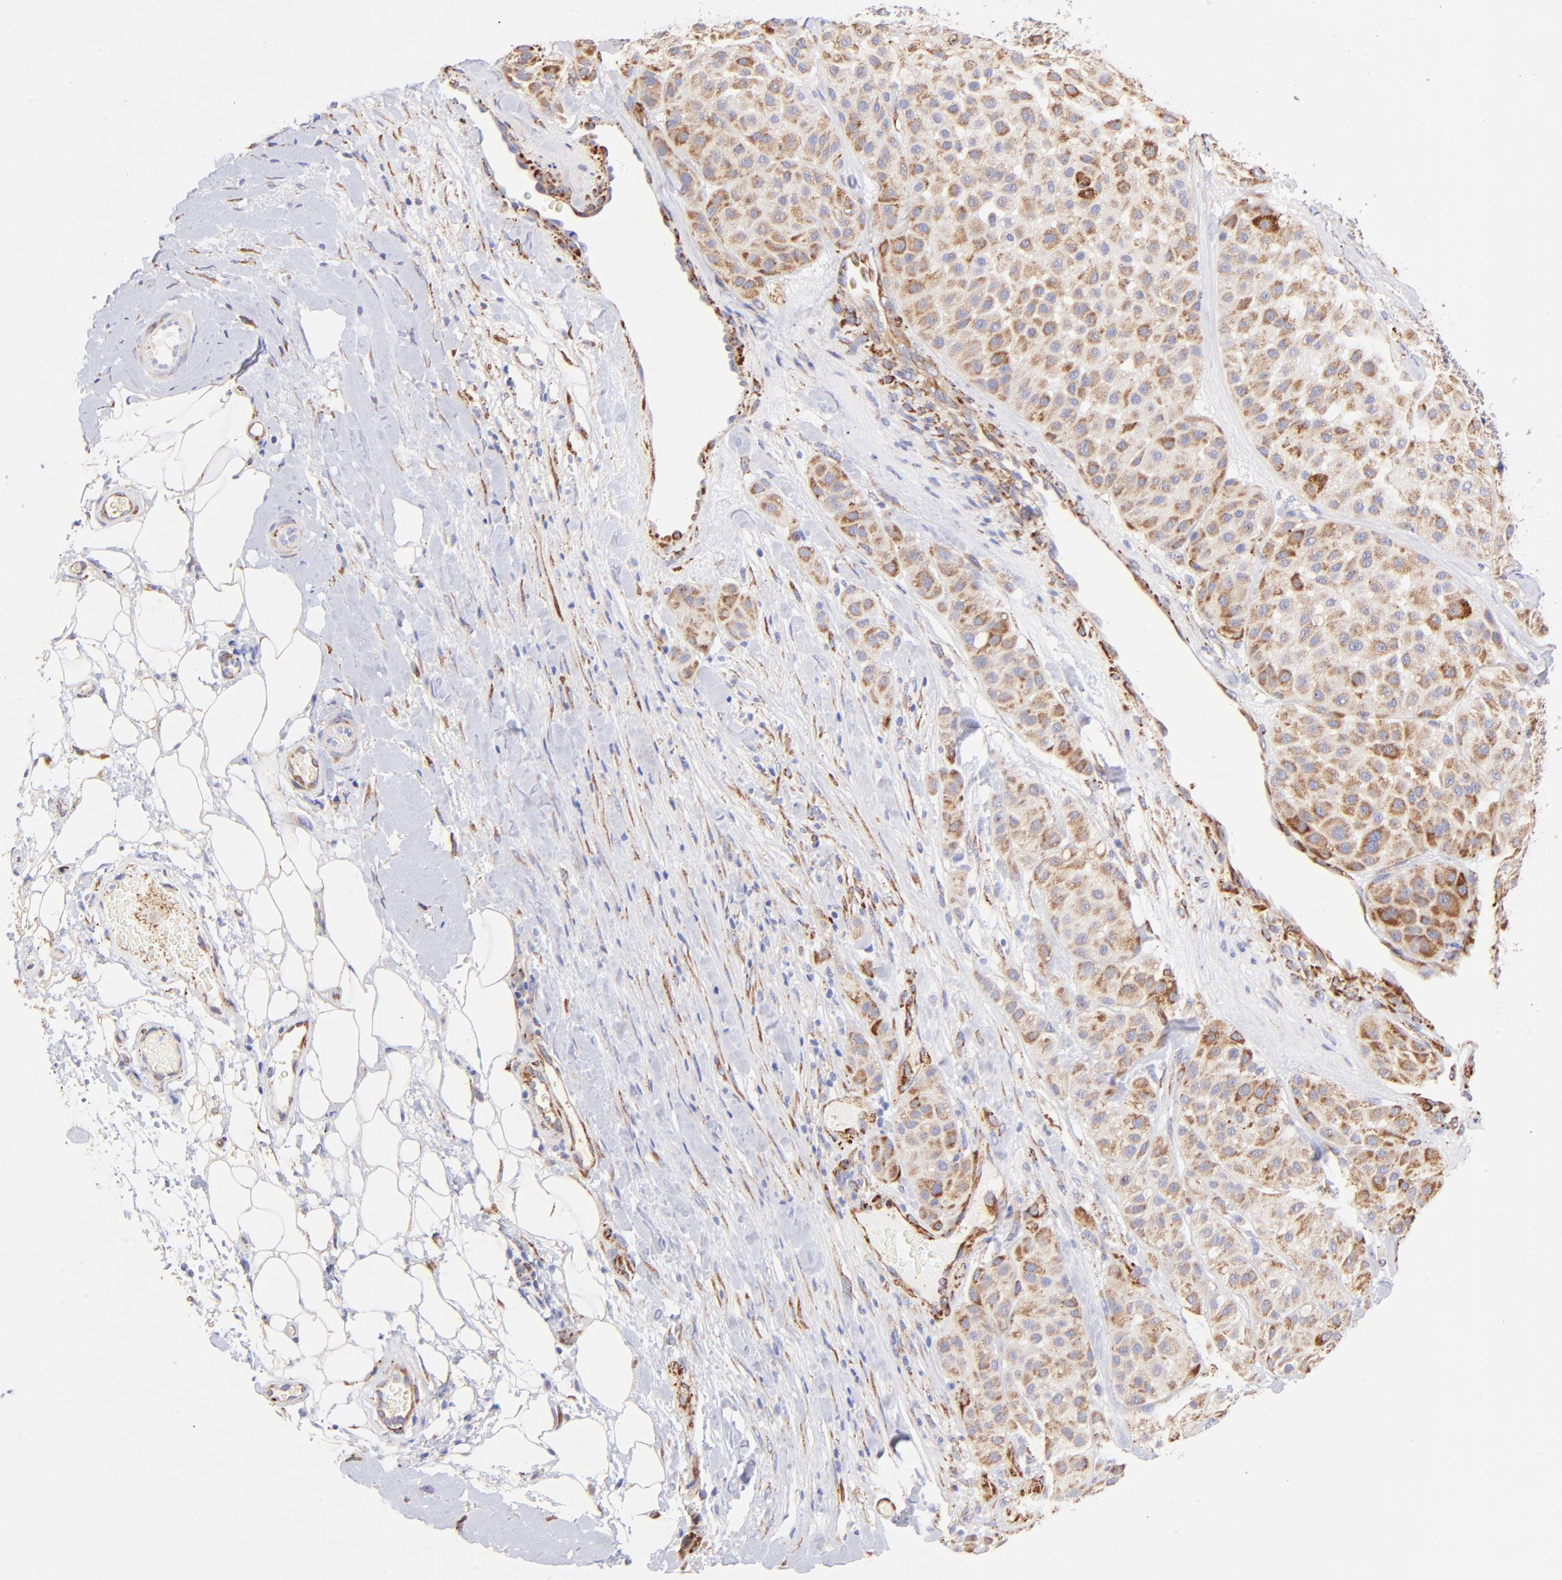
{"staining": {"intensity": "moderate", "quantity": ">75%", "location": "cytoplasmic/membranous"}, "tissue": "melanoma", "cell_type": "Tumor cells", "image_type": "cancer", "snomed": [{"axis": "morphology", "description": "Normal tissue, NOS"}, {"axis": "morphology", "description": "Malignant melanoma, Metastatic site"}, {"axis": "topography", "description": "Skin"}], "caption": "Immunohistochemistry histopathology image of neoplastic tissue: human malignant melanoma (metastatic site) stained using IHC exhibits medium levels of moderate protein expression localized specifically in the cytoplasmic/membranous of tumor cells, appearing as a cytoplasmic/membranous brown color.", "gene": "SPARC", "patient": {"sex": "male", "age": 41}}